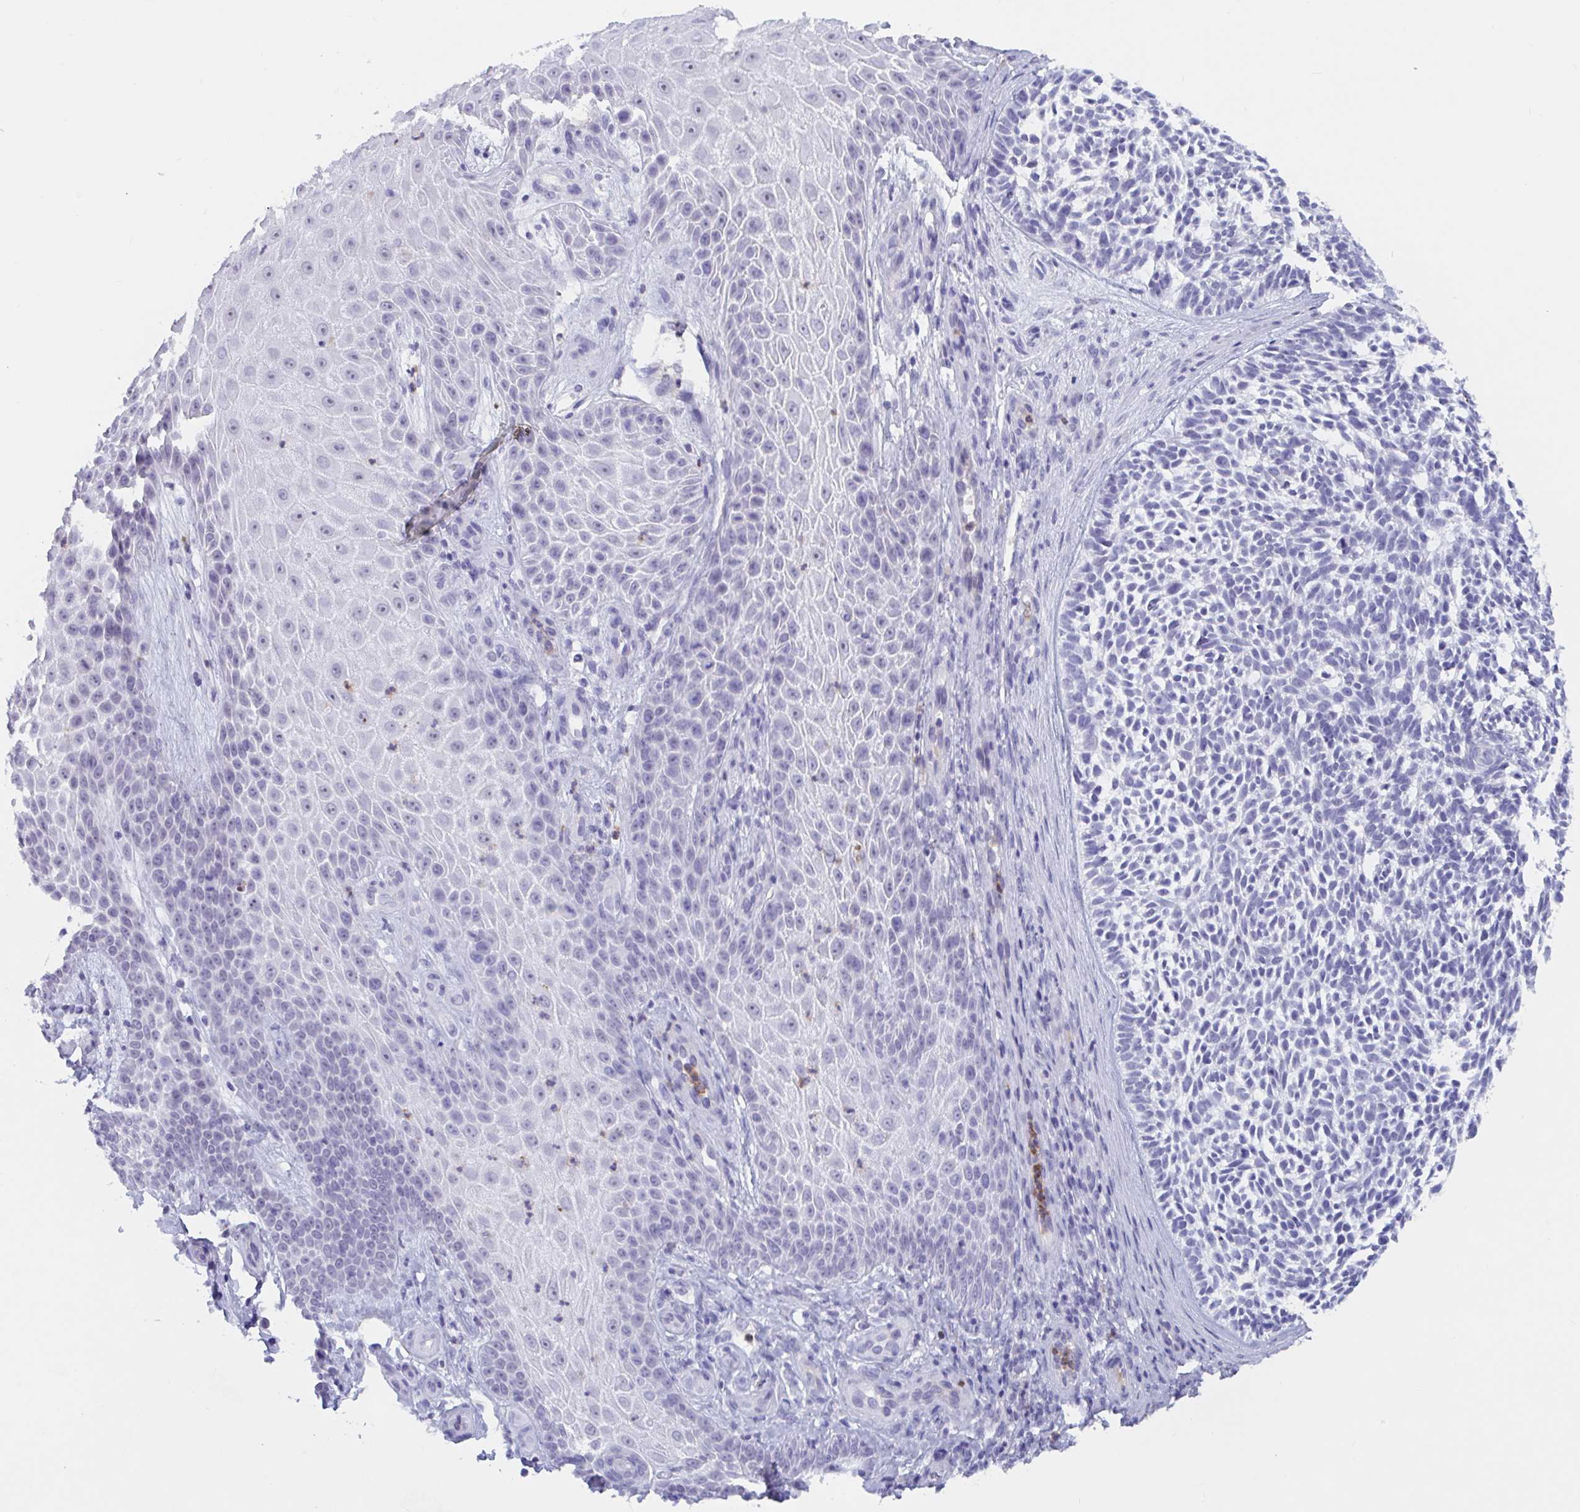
{"staining": {"intensity": "negative", "quantity": "none", "location": "none"}, "tissue": "skin cancer", "cell_type": "Tumor cells", "image_type": "cancer", "snomed": [{"axis": "morphology", "description": "Basal cell carcinoma"}, {"axis": "topography", "description": "Skin"}, {"axis": "topography", "description": "Skin, foot"}], "caption": "Skin cancer (basal cell carcinoma) was stained to show a protein in brown. There is no significant expression in tumor cells.", "gene": "ZNHIT2", "patient": {"sex": "female", "age": 77}}